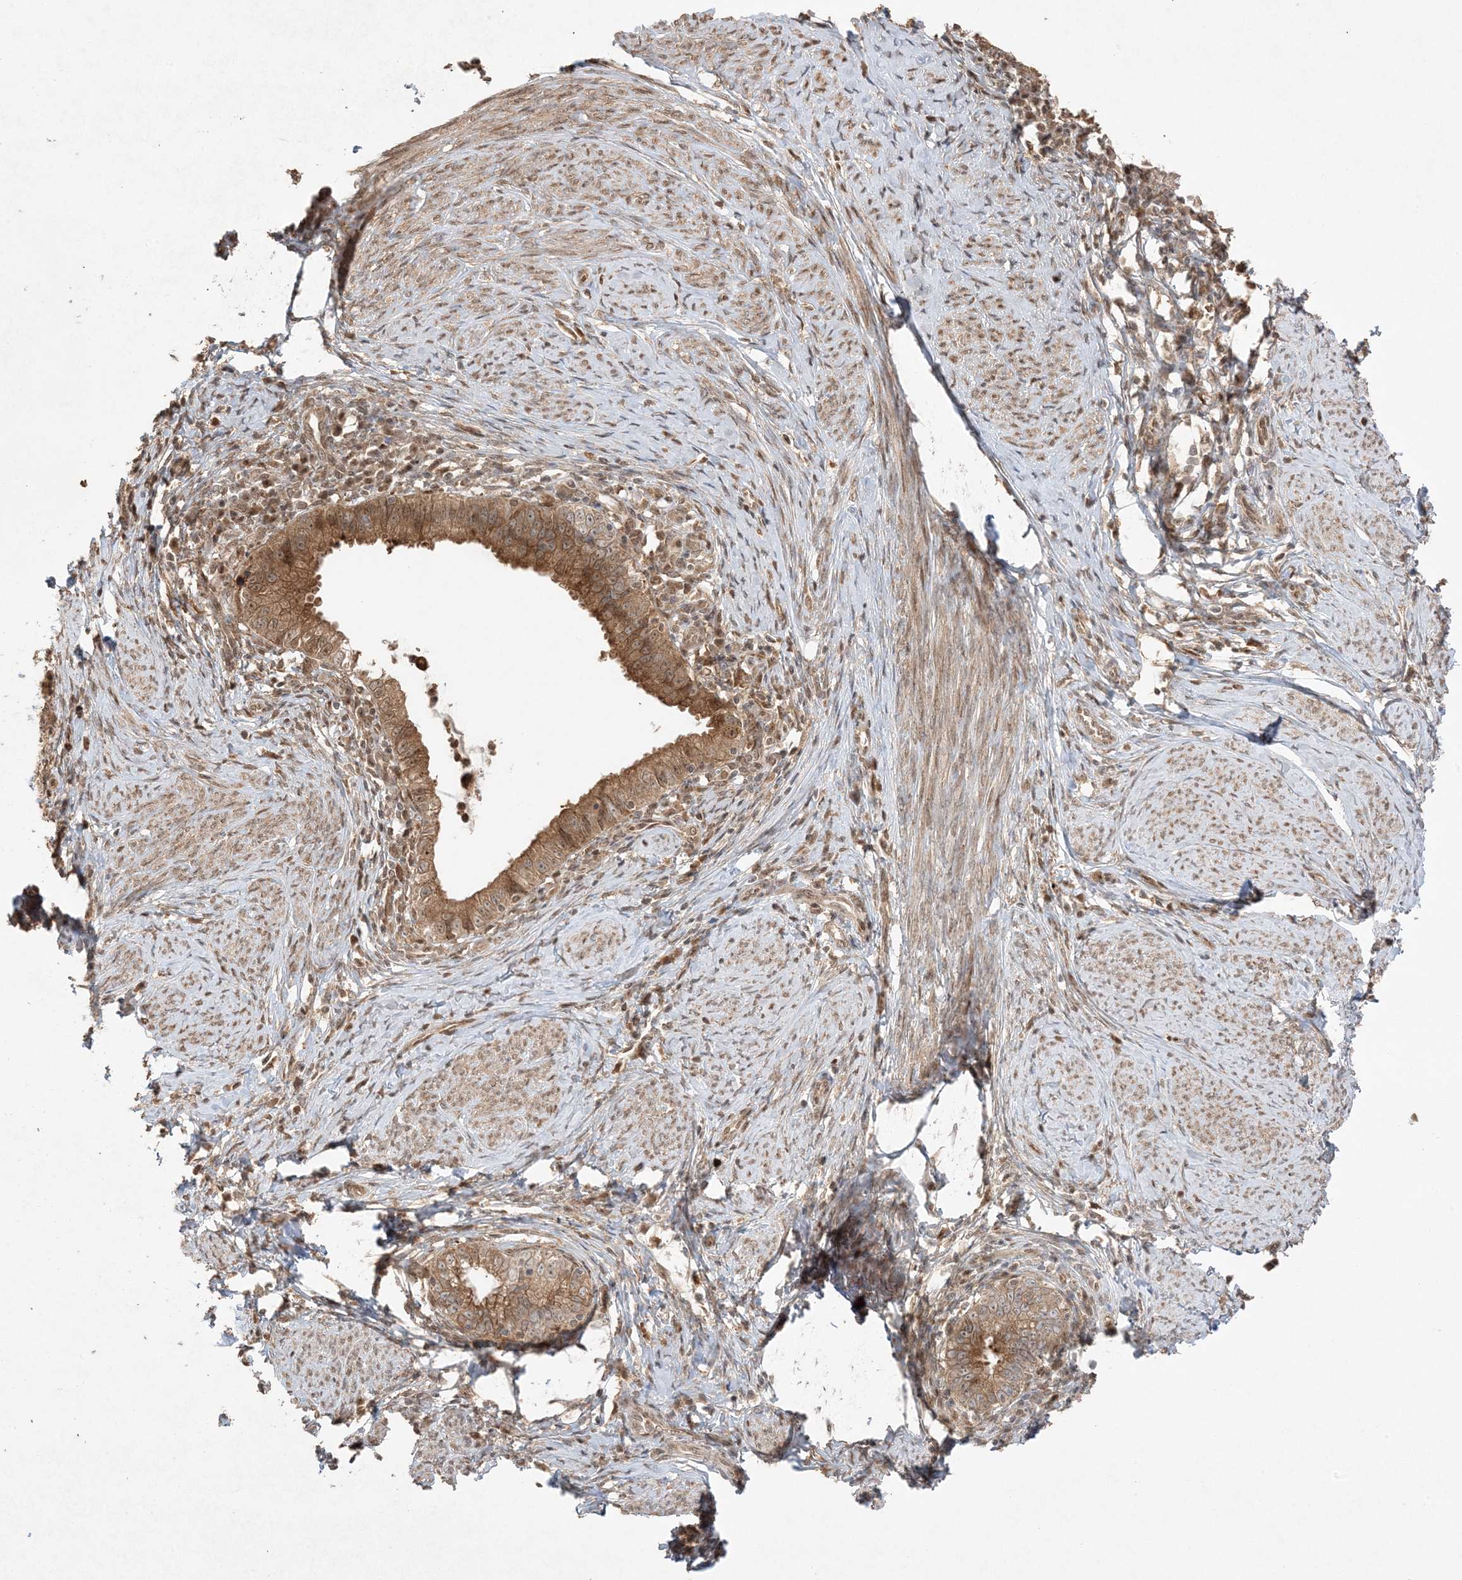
{"staining": {"intensity": "moderate", "quantity": ">75%", "location": "cytoplasmic/membranous,nuclear"}, "tissue": "cervical cancer", "cell_type": "Tumor cells", "image_type": "cancer", "snomed": [{"axis": "morphology", "description": "Adenocarcinoma, NOS"}, {"axis": "topography", "description": "Cervix"}], "caption": "Adenocarcinoma (cervical) was stained to show a protein in brown. There is medium levels of moderate cytoplasmic/membranous and nuclear staining in approximately >75% of tumor cells.", "gene": "ZBTB41", "patient": {"sex": "female", "age": 36}}